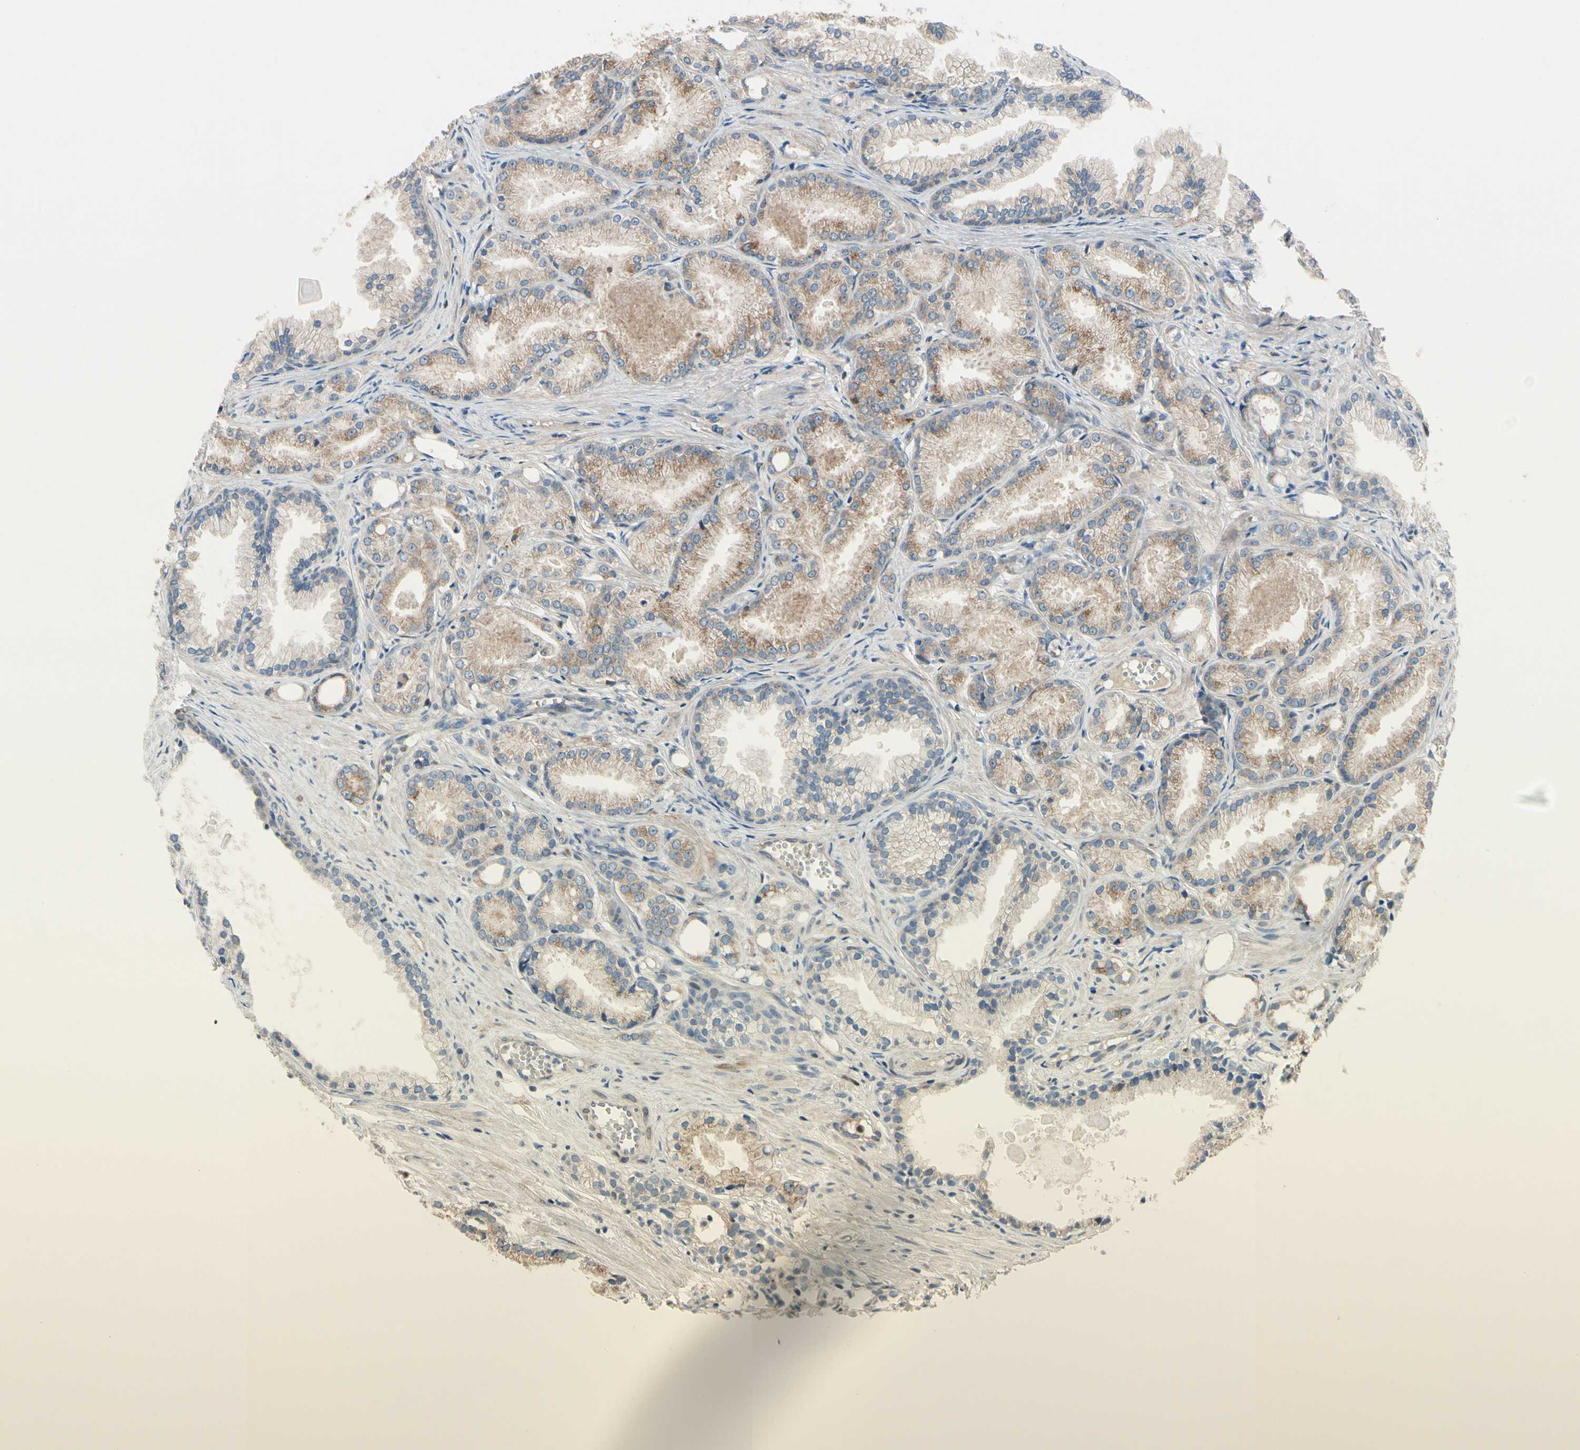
{"staining": {"intensity": "moderate", "quantity": "25%-75%", "location": "cytoplasmic/membranous"}, "tissue": "prostate cancer", "cell_type": "Tumor cells", "image_type": "cancer", "snomed": [{"axis": "morphology", "description": "Adenocarcinoma, Low grade"}, {"axis": "topography", "description": "Prostate"}], "caption": "IHC histopathology image of prostate cancer (low-grade adenocarcinoma) stained for a protein (brown), which reveals medium levels of moderate cytoplasmic/membranous expression in about 25%-75% of tumor cells.", "gene": "CGREF1", "patient": {"sex": "male", "age": 72}}